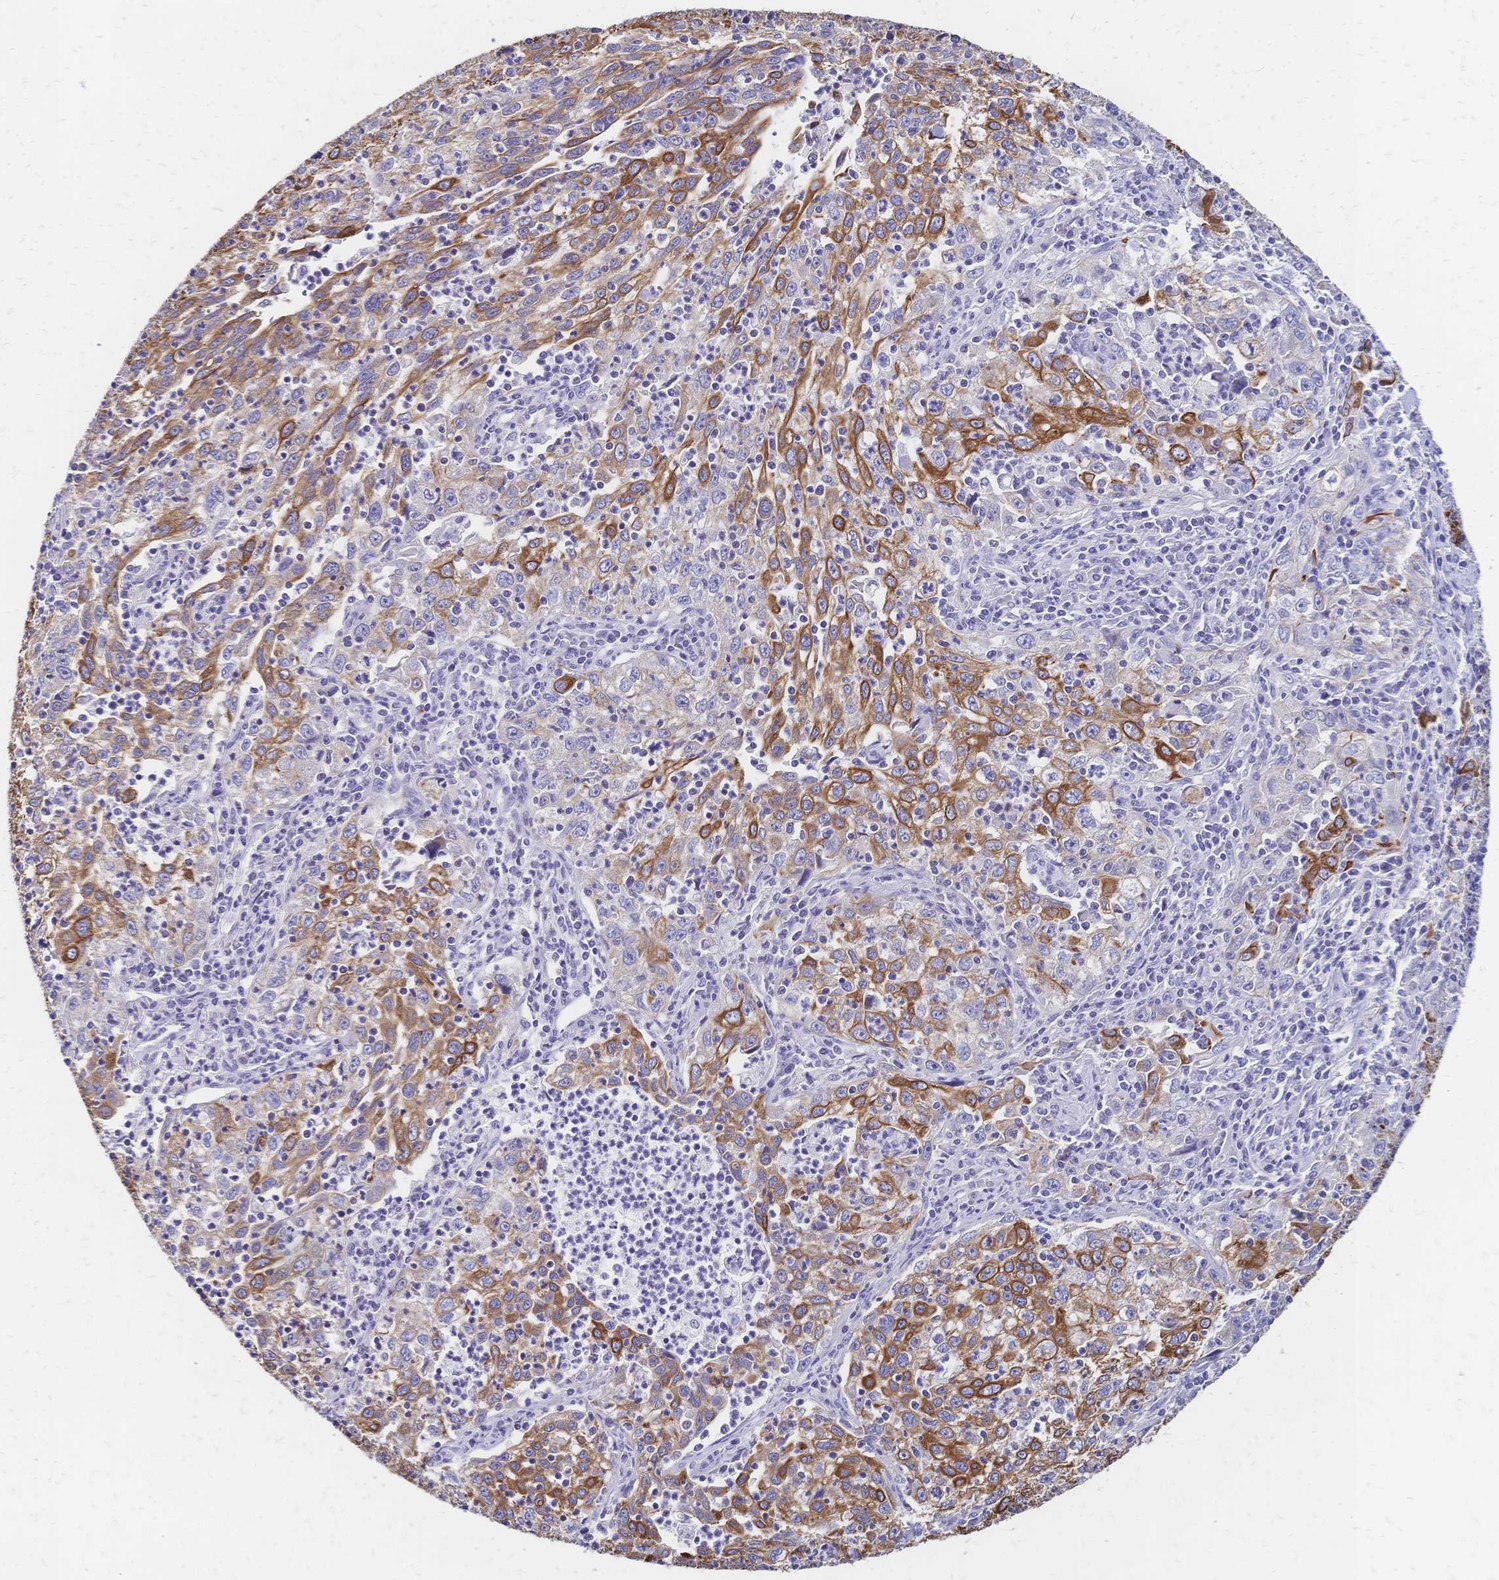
{"staining": {"intensity": "strong", "quantity": "25%-75%", "location": "cytoplasmic/membranous"}, "tissue": "lung cancer", "cell_type": "Tumor cells", "image_type": "cancer", "snomed": [{"axis": "morphology", "description": "Squamous cell carcinoma, NOS"}, {"axis": "topography", "description": "Lung"}], "caption": "Immunohistochemical staining of human squamous cell carcinoma (lung) reveals high levels of strong cytoplasmic/membranous expression in approximately 25%-75% of tumor cells.", "gene": "DTNB", "patient": {"sex": "male", "age": 71}}